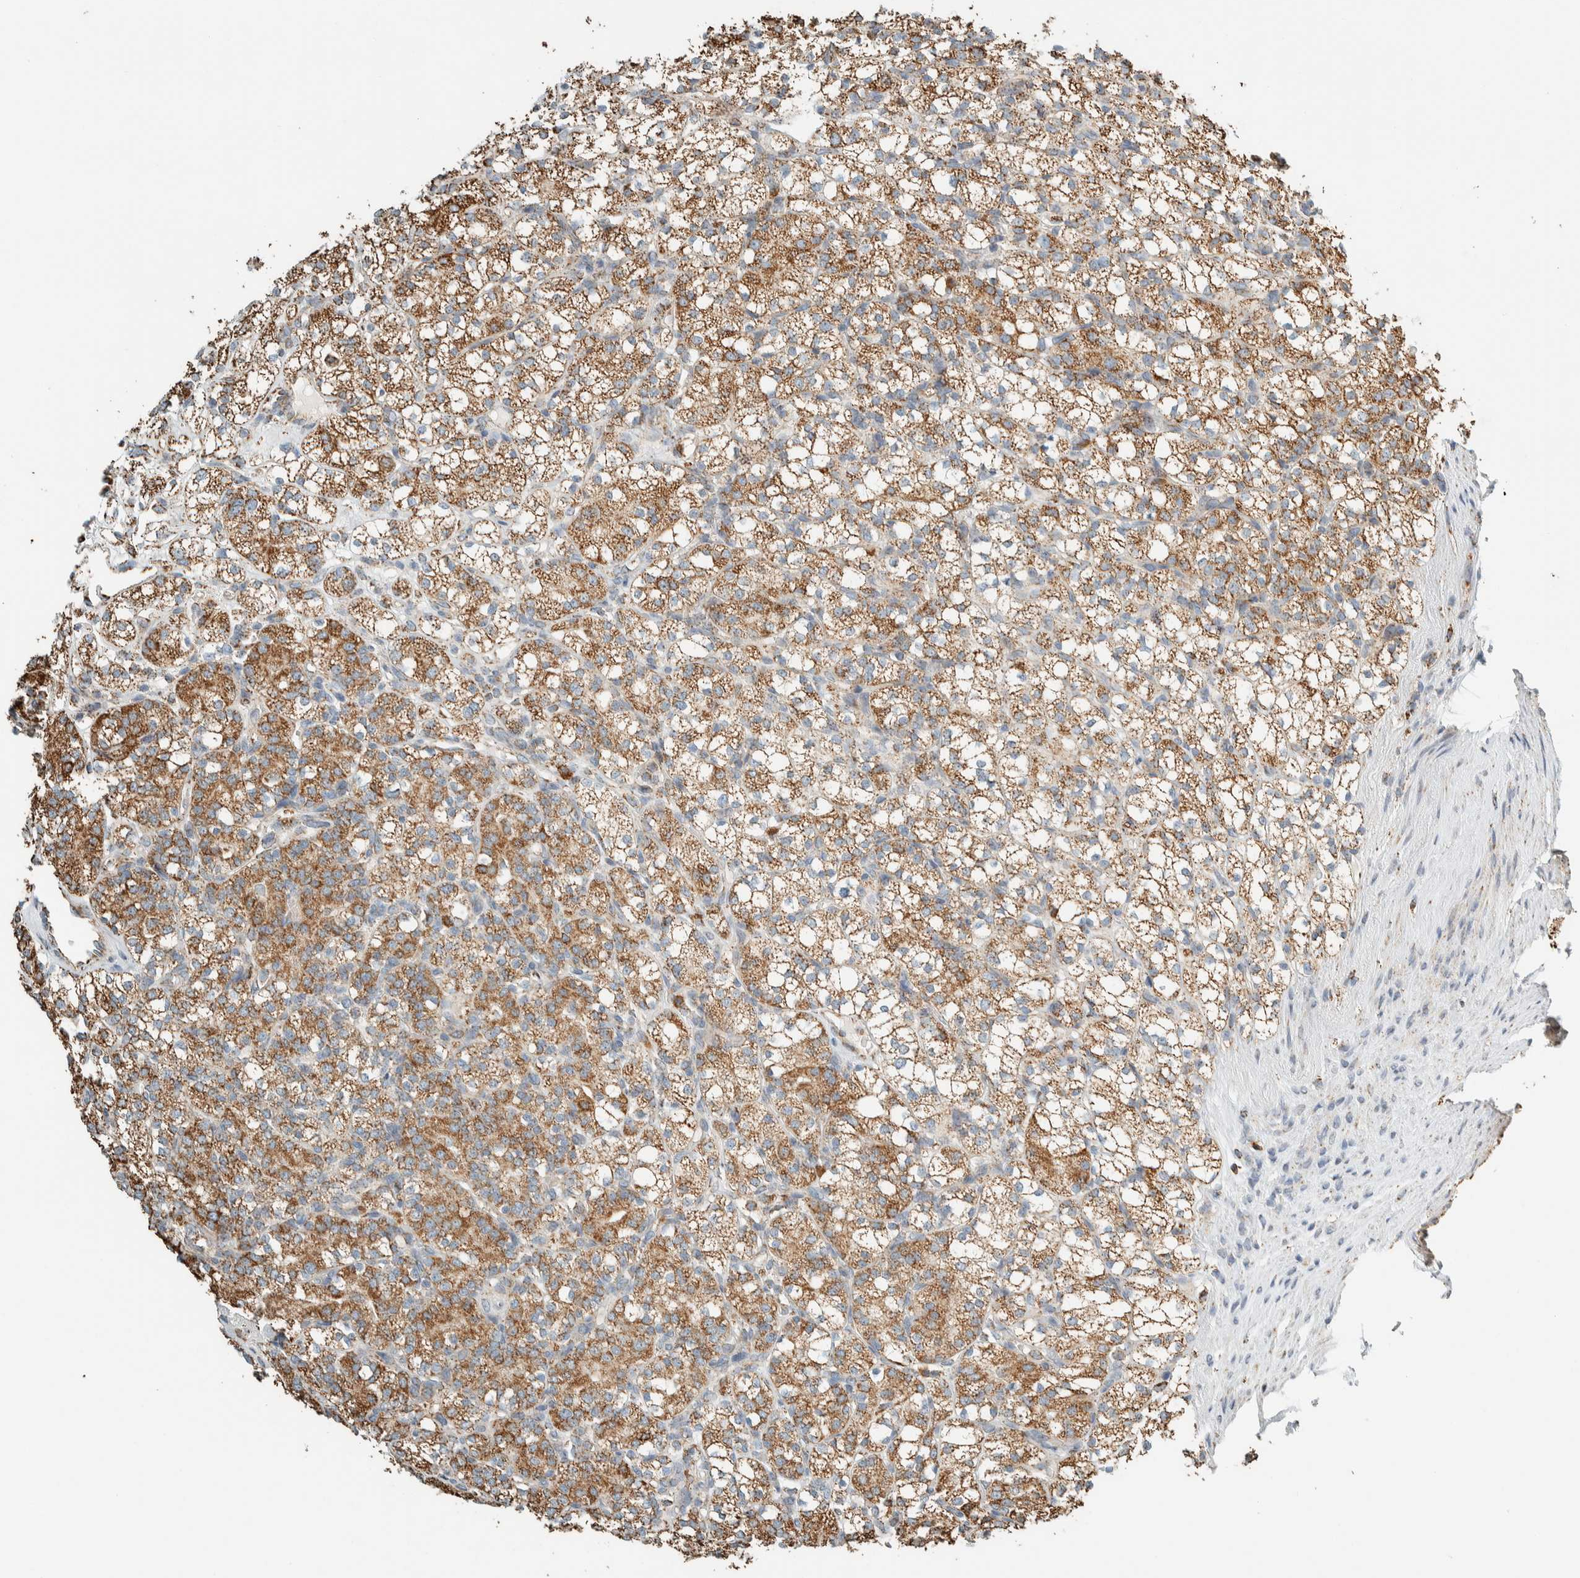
{"staining": {"intensity": "moderate", "quantity": ">75%", "location": "cytoplasmic/membranous"}, "tissue": "renal cancer", "cell_type": "Tumor cells", "image_type": "cancer", "snomed": [{"axis": "morphology", "description": "Adenocarcinoma, NOS"}, {"axis": "topography", "description": "Kidney"}], "caption": "This is an image of IHC staining of renal adenocarcinoma, which shows moderate positivity in the cytoplasmic/membranous of tumor cells.", "gene": "ZNF454", "patient": {"sex": "male", "age": 77}}